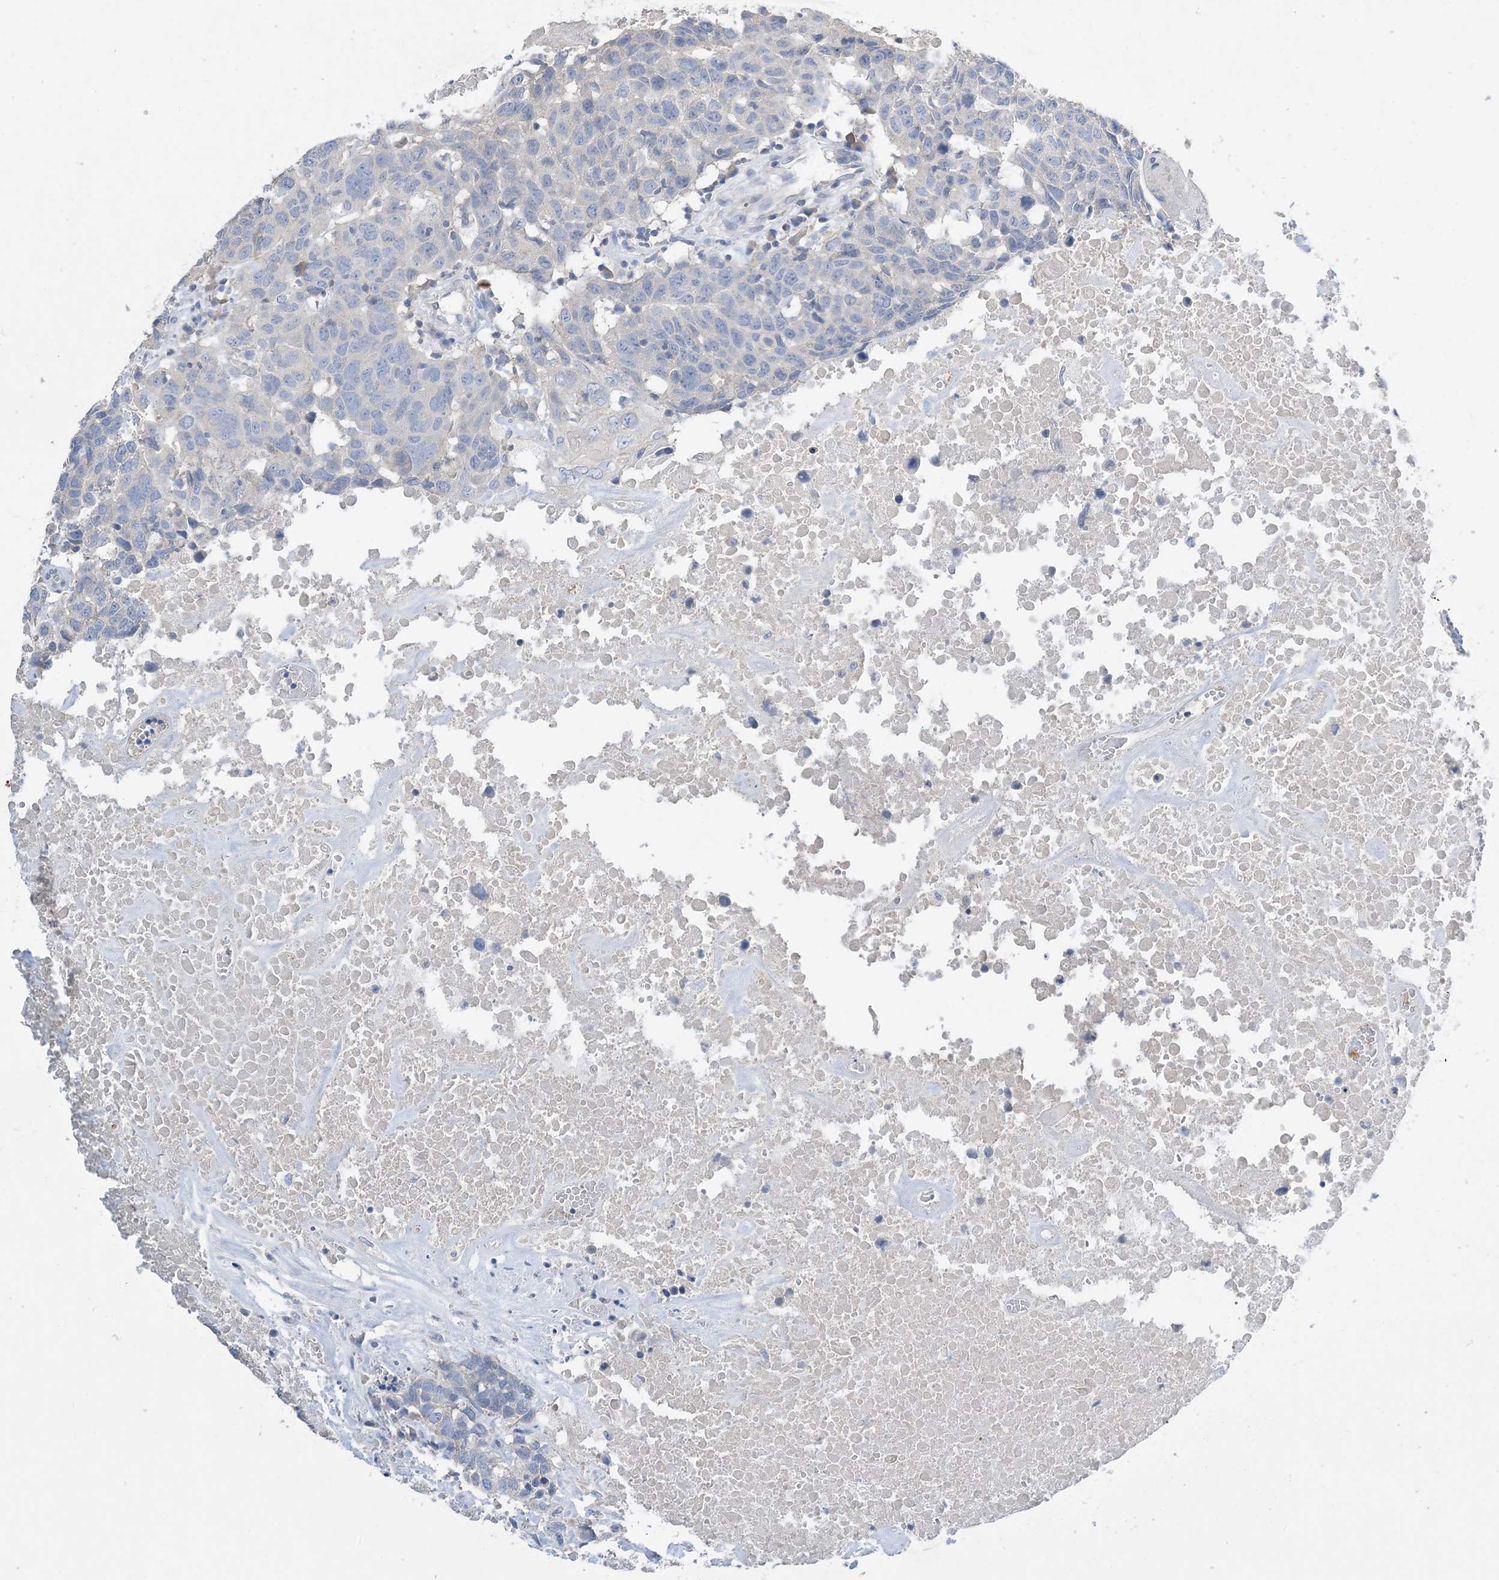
{"staining": {"intensity": "negative", "quantity": "none", "location": "none"}, "tissue": "head and neck cancer", "cell_type": "Tumor cells", "image_type": "cancer", "snomed": [{"axis": "morphology", "description": "Squamous cell carcinoma, NOS"}, {"axis": "topography", "description": "Head-Neck"}], "caption": "DAB (3,3'-diaminobenzidine) immunohistochemical staining of human head and neck cancer shows no significant staining in tumor cells.", "gene": "KPRP", "patient": {"sex": "male", "age": 66}}